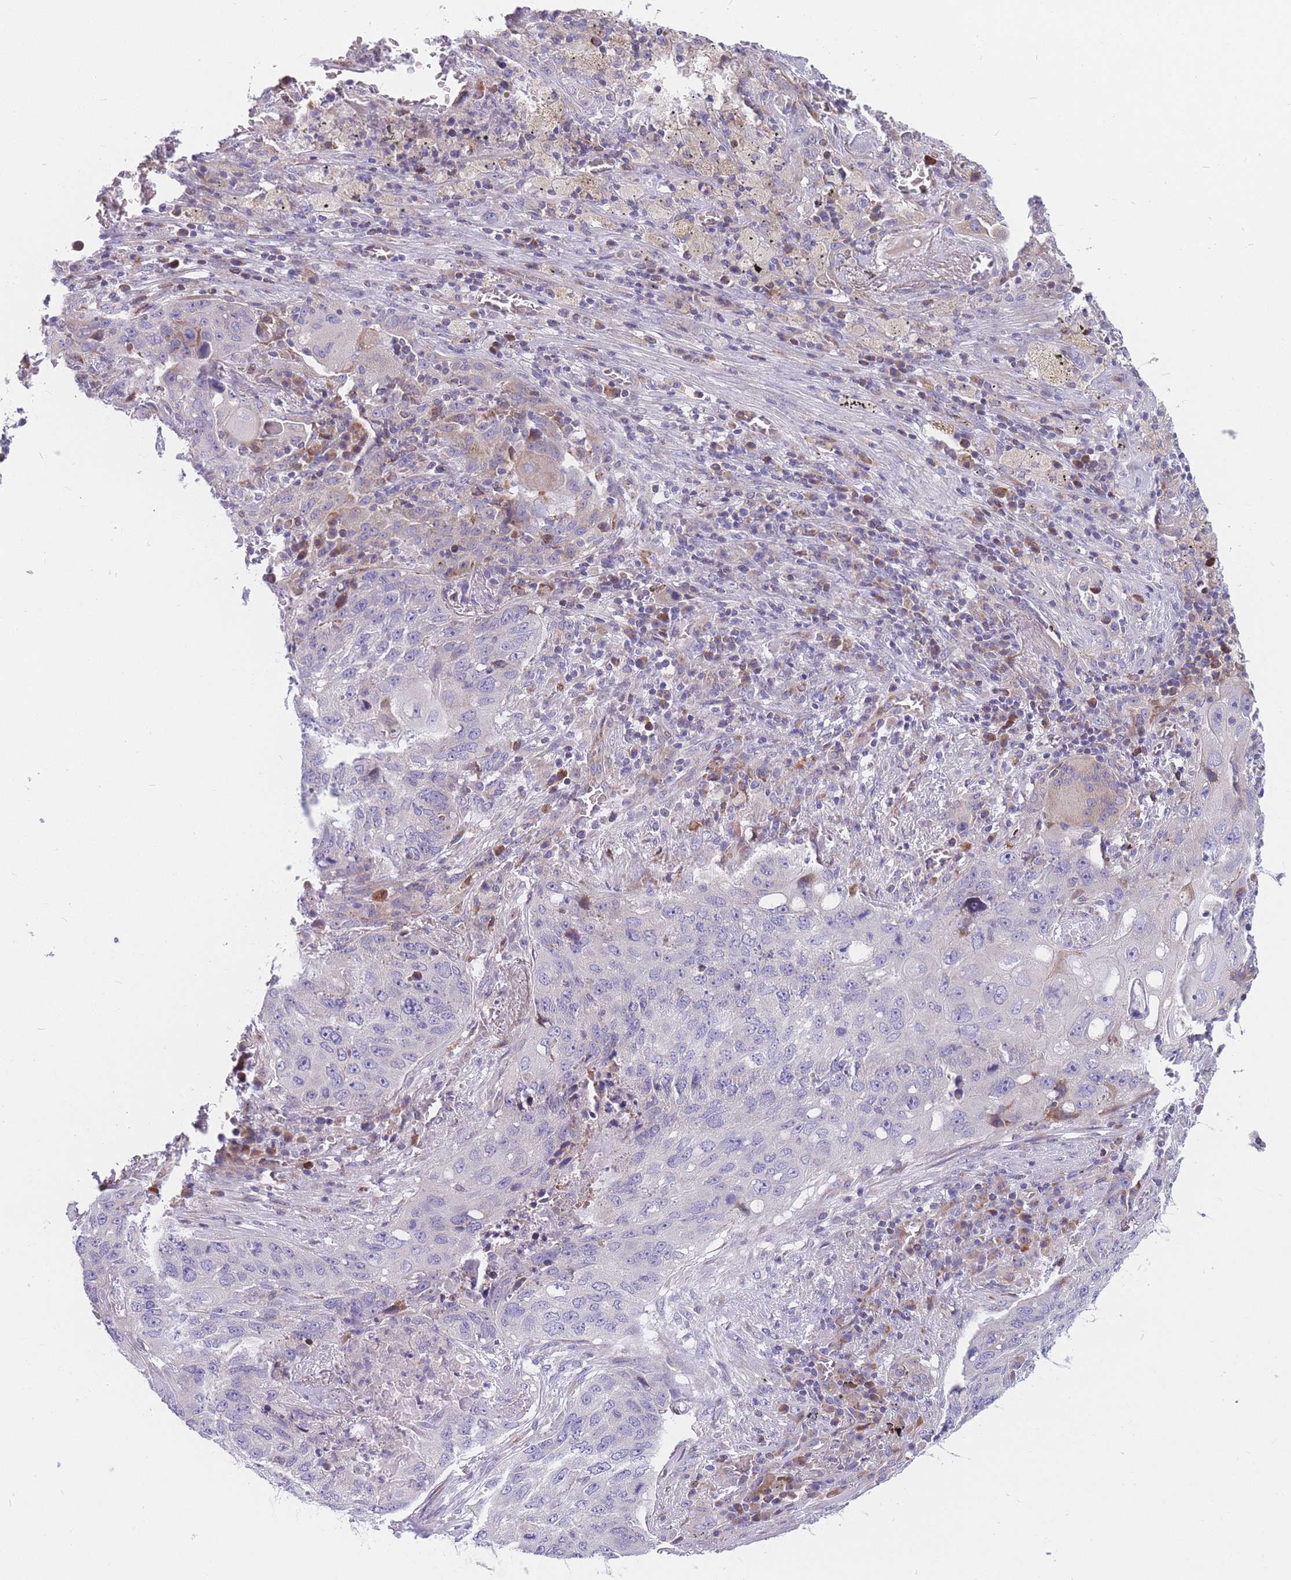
{"staining": {"intensity": "negative", "quantity": "none", "location": "none"}, "tissue": "lung cancer", "cell_type": "Tumor cells", "image_type": "cancer", "snomed": [{"axis": "morphology", "description": "Squamous cell carcinoma, NOS"}, {"axis": "topography", "description": "Lung"}], "caption": "Immunohistochemistry (IHC) histopathology image of lung cancer stained for a protein (brown), which shows no expression in tumor cells. (Brightfield microscopy of DAB (3,3'-diaminobenzidine) IHC at high magnification).", "gene": "TMEM131L", "patient": {"sex": "female", "age": 63}}